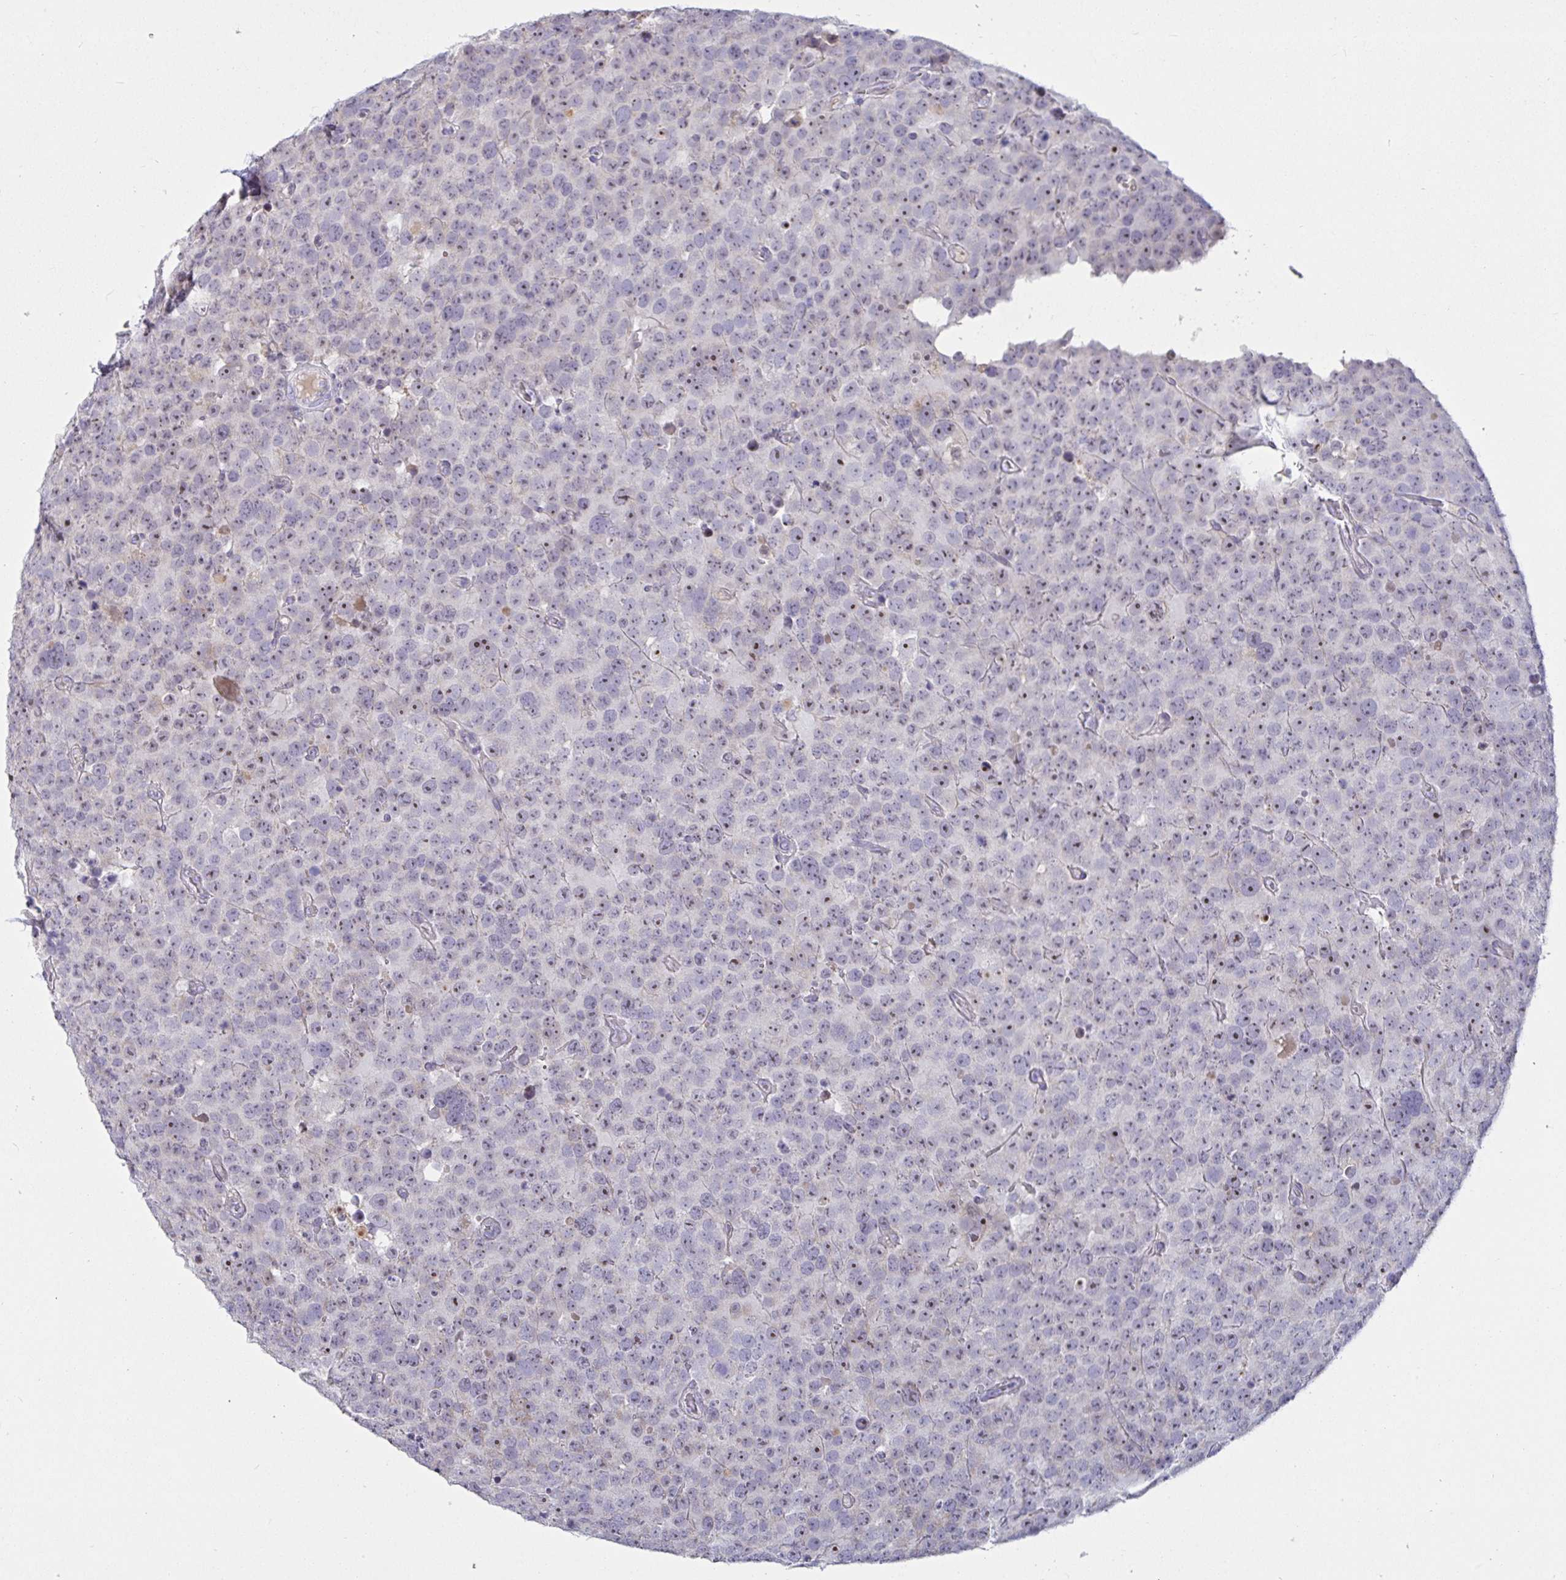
{"staining": {"intensity": "moderate", "quantity": "25%-75%", "location": "nuclear"}, "tissue": "testis cancer", "cell_type": "Tumor cells", "image_type": "cancer", "snomed": [{"axis": "morphology", "description": "Seminoma, NOS"}, {"axis": "topography", "description": "Testis"}], "caption": "About 25%-75% of tumor cells in human testis cancer (seminoma) show moderate nuclear protein staining as visualized by brown immunohistochemical staining.", "gene": "MYC", "patient": {"sex": "male", "age": 71}}